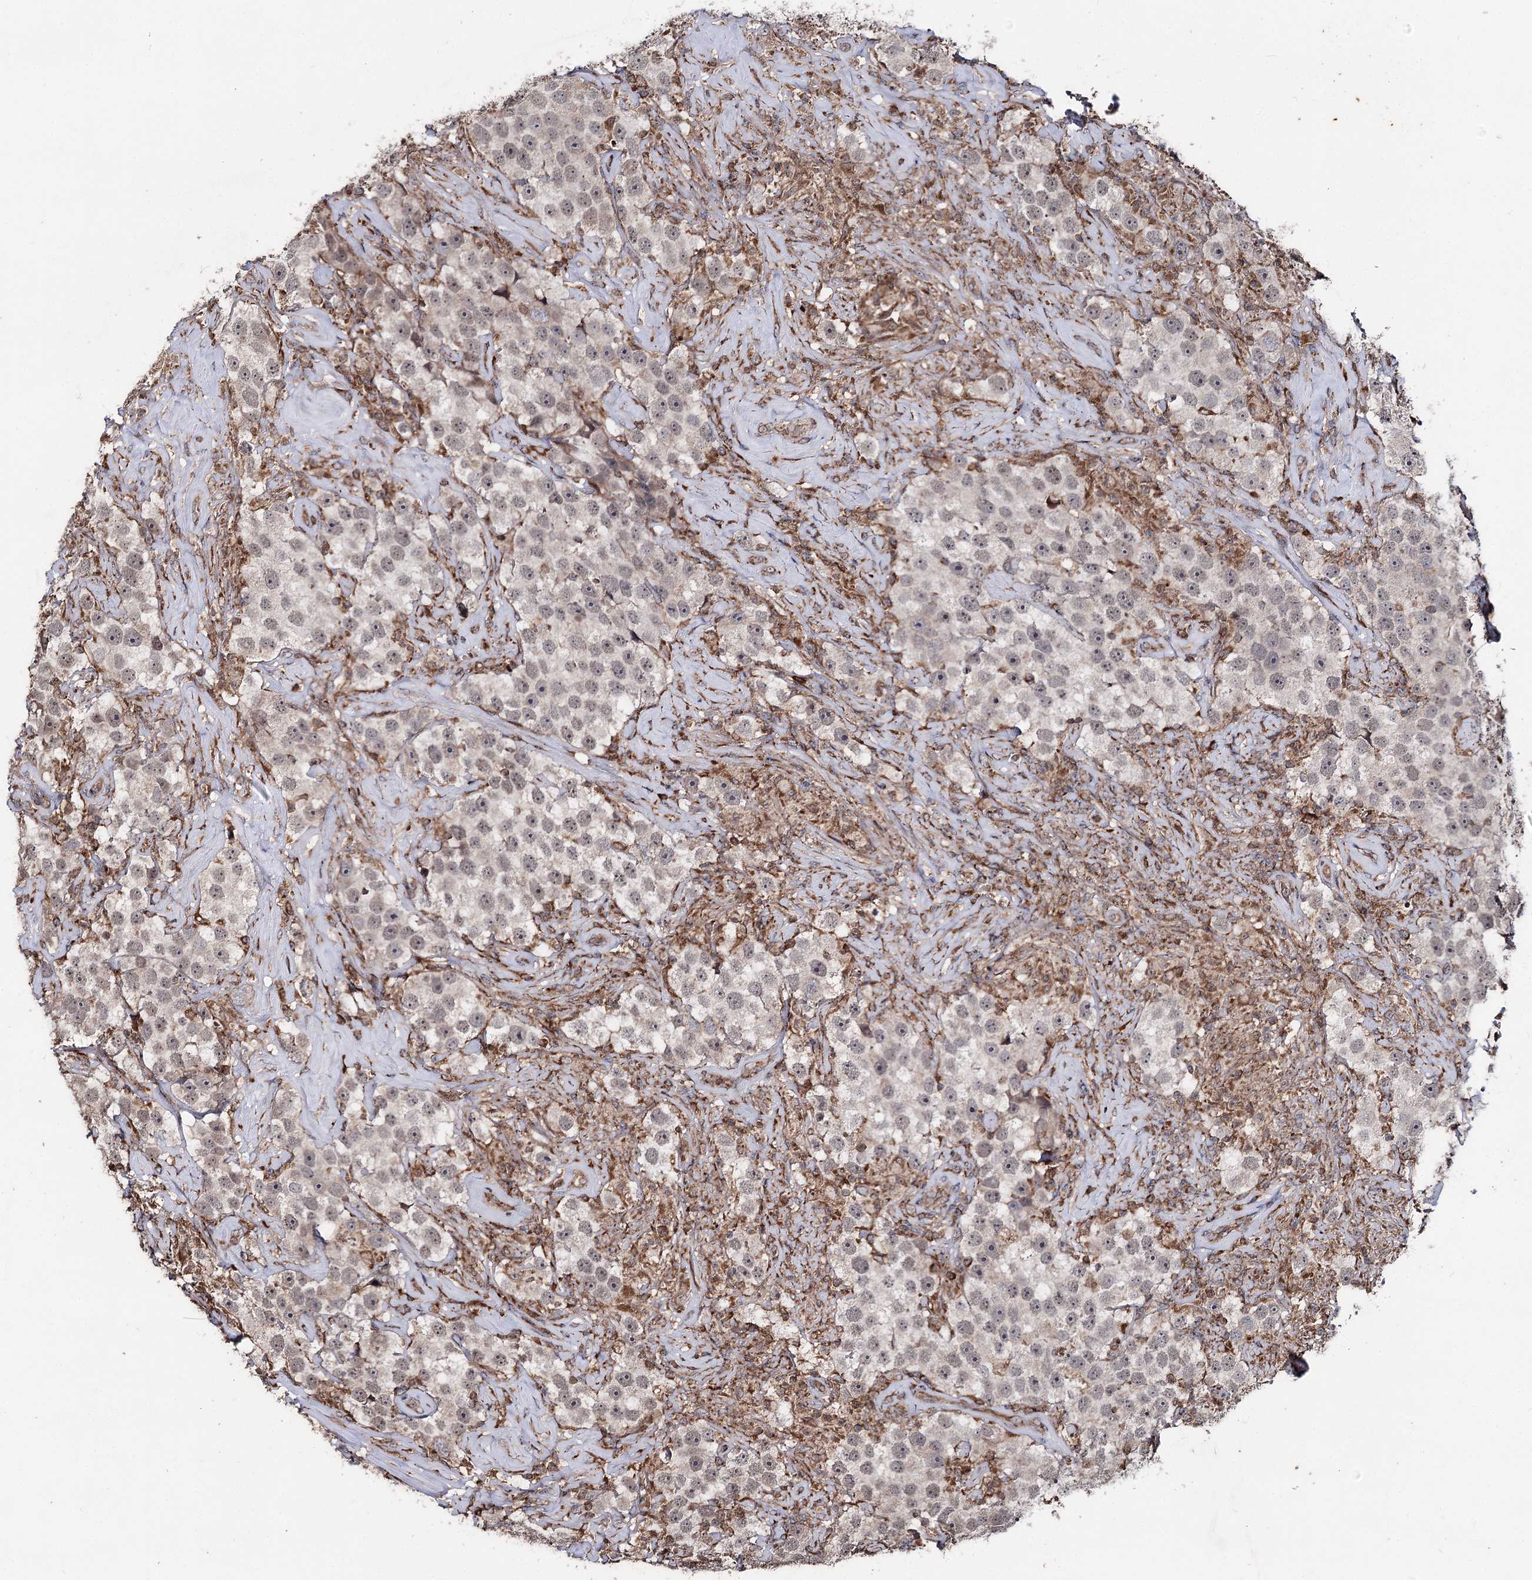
{"staining": {"intensity": "weak", "quantity": "<25%", "location": "nuclear"}, "tissue": "testis cancer", "cell_type": "Tumor cells", "image_type": "cancer", "snomed": [{"axis": "morphology", "description": "Seminoma, NOS"}, {"axis": "topography", "description": "Testis"}], "caption": "Seminoma (testis) was stained to show a protein in brown. There is no significant expression in tumor cells.", "gene": "MINDY3", "patient": {"sex": "male", "age": 49}}